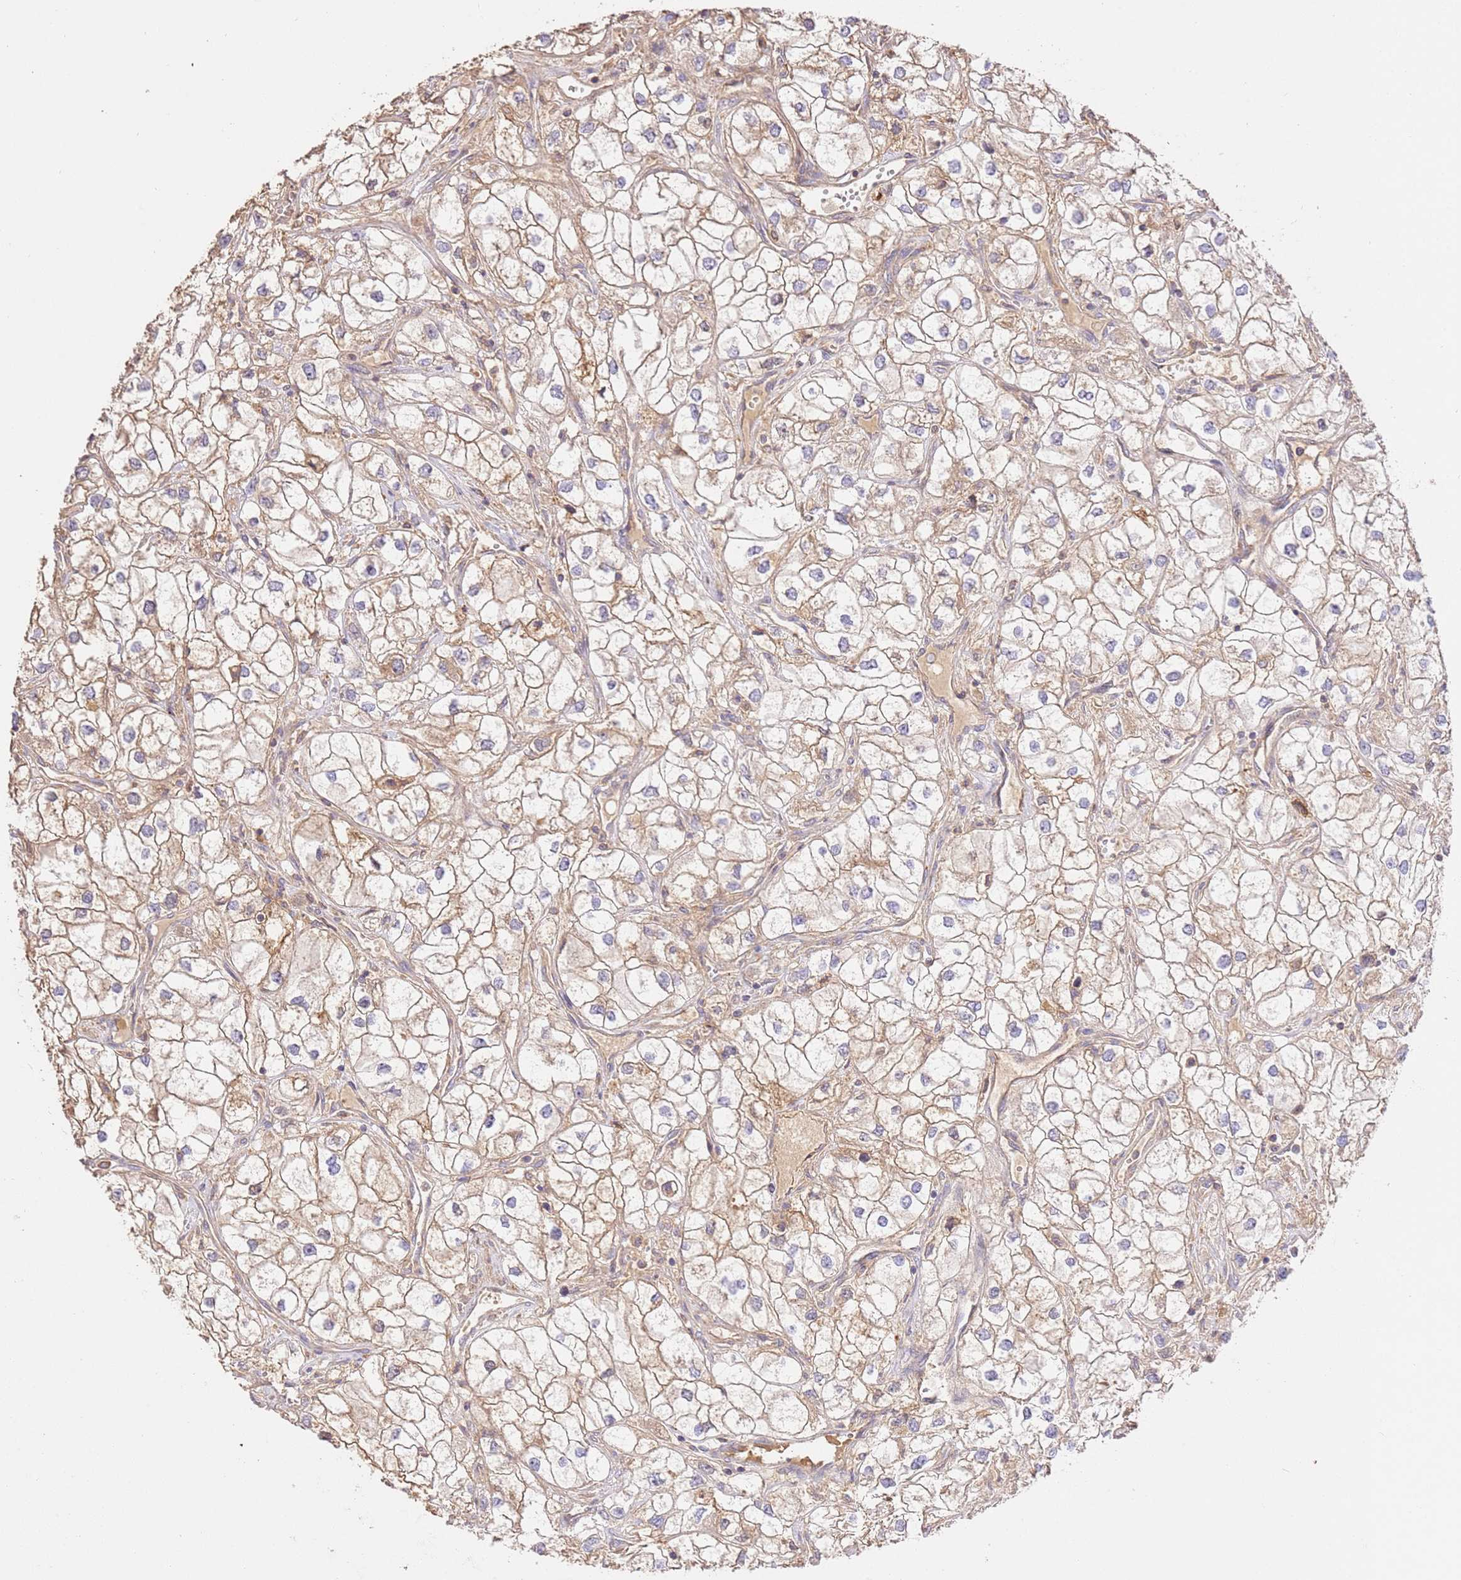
{"staining": {"intensity": "weak", "quantity": ">75%", "location": "cytoplasmic/membranous"}, "tissue": "renal cancer", "cell_type": "Tumor cells", "image_type": "cancer", "snomed": [{"axis": "morphology", "description": "Adenocarcinoma, NOS"}, {"axis": "topography", "description": "Kidney"}], "caption": "Protein expression by immunohistochemistry (IHC) shows weak cytoplasmic/membranous staining in about >75% of tumor cells in renal adenocarcinoma.", "gene": "CEP55", "patient": {"sex": "male", "age": 59}}